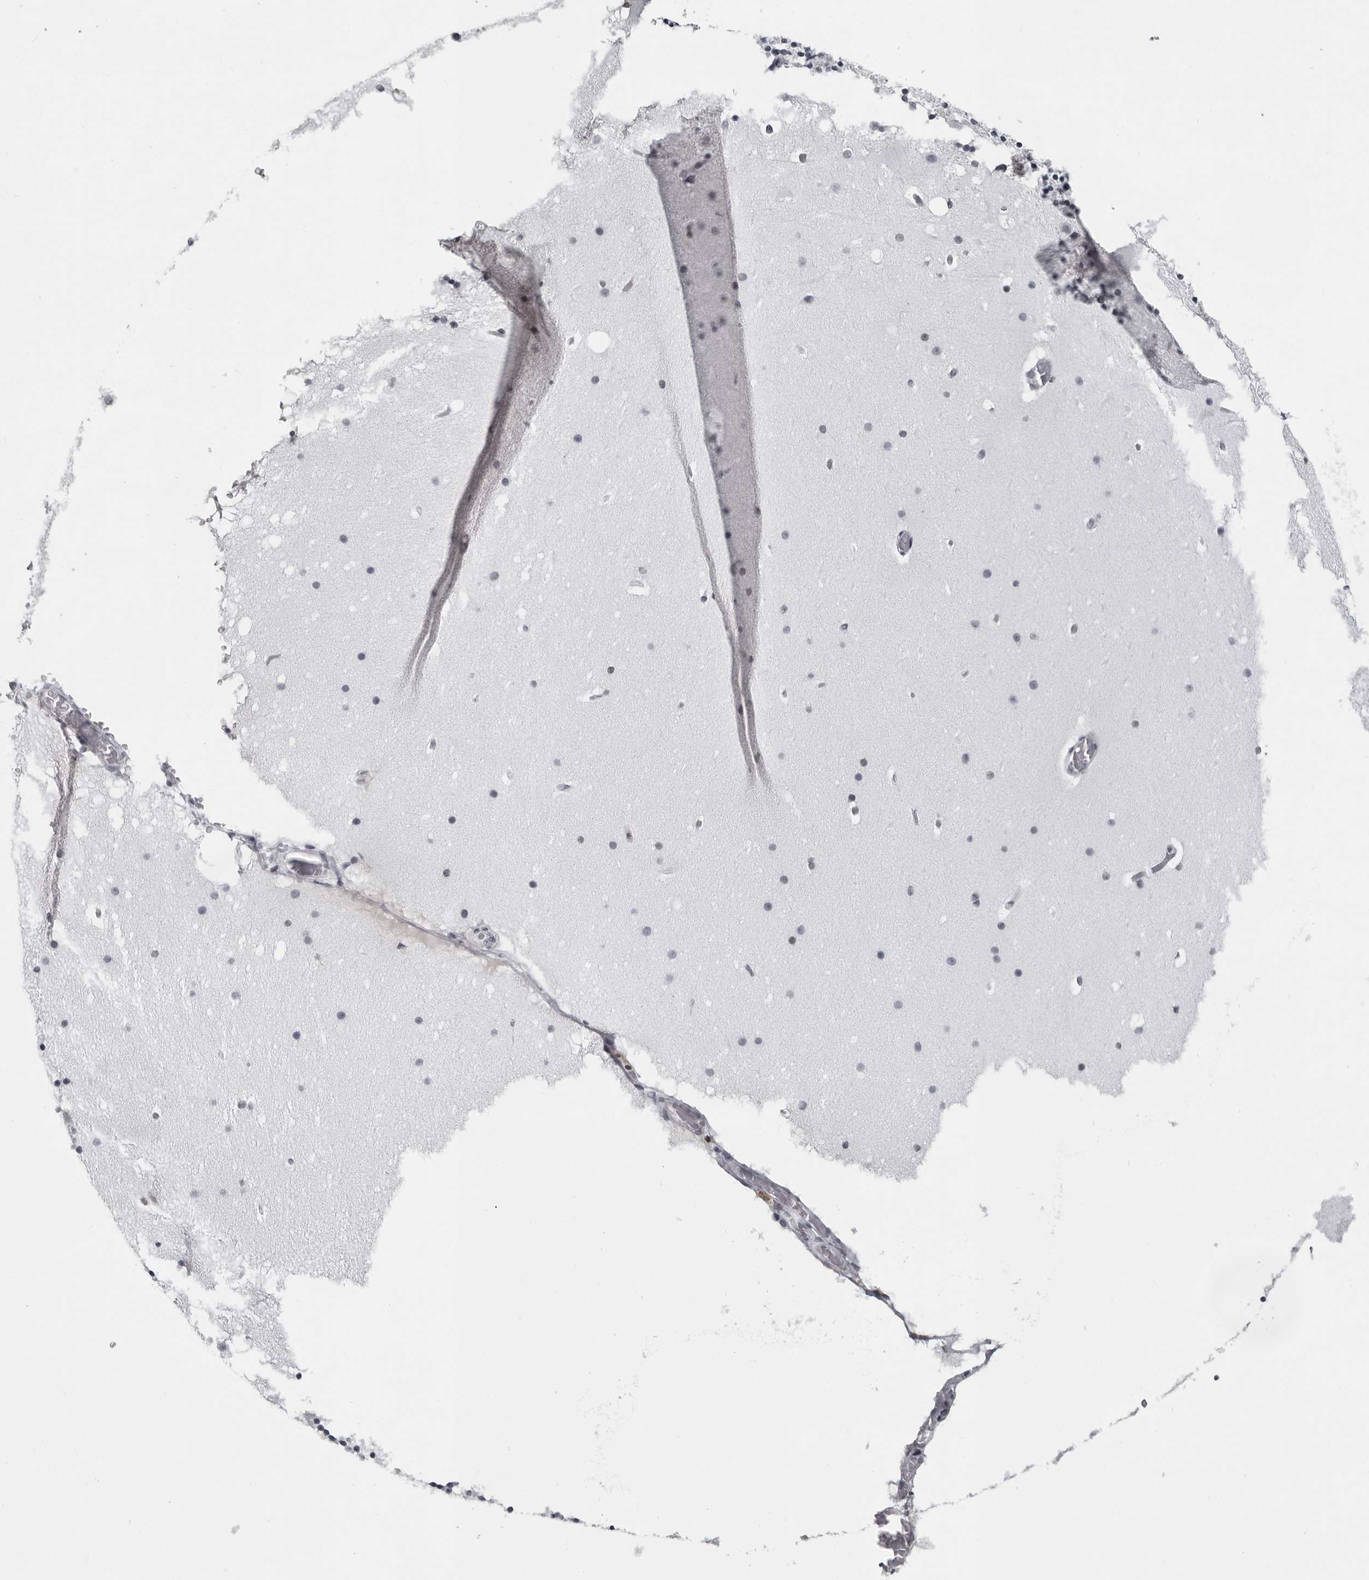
{"staining": {"intensity": "negative", "quantity": "none", "location": "none"}, "tissue": "cerebellum", "cell_type": "Cells in granular layer", "image_type": "normal", "snomed": [{"axis": "morphology", "description": "Normal tissue, NOS"}, {"axis": "topography", "description": "Cerebellum"}], "caption": "Immunohistochemistry (IHC) micrograph of normal human cerebellum stained for a protein (brown), which reveals no expression in cells in granular layer. (DAB immunohistochemistry visualized using brightfield microscopy, high magnification).", "gene": "LZIC", "patient": {"sex": "male", "age": 57}}